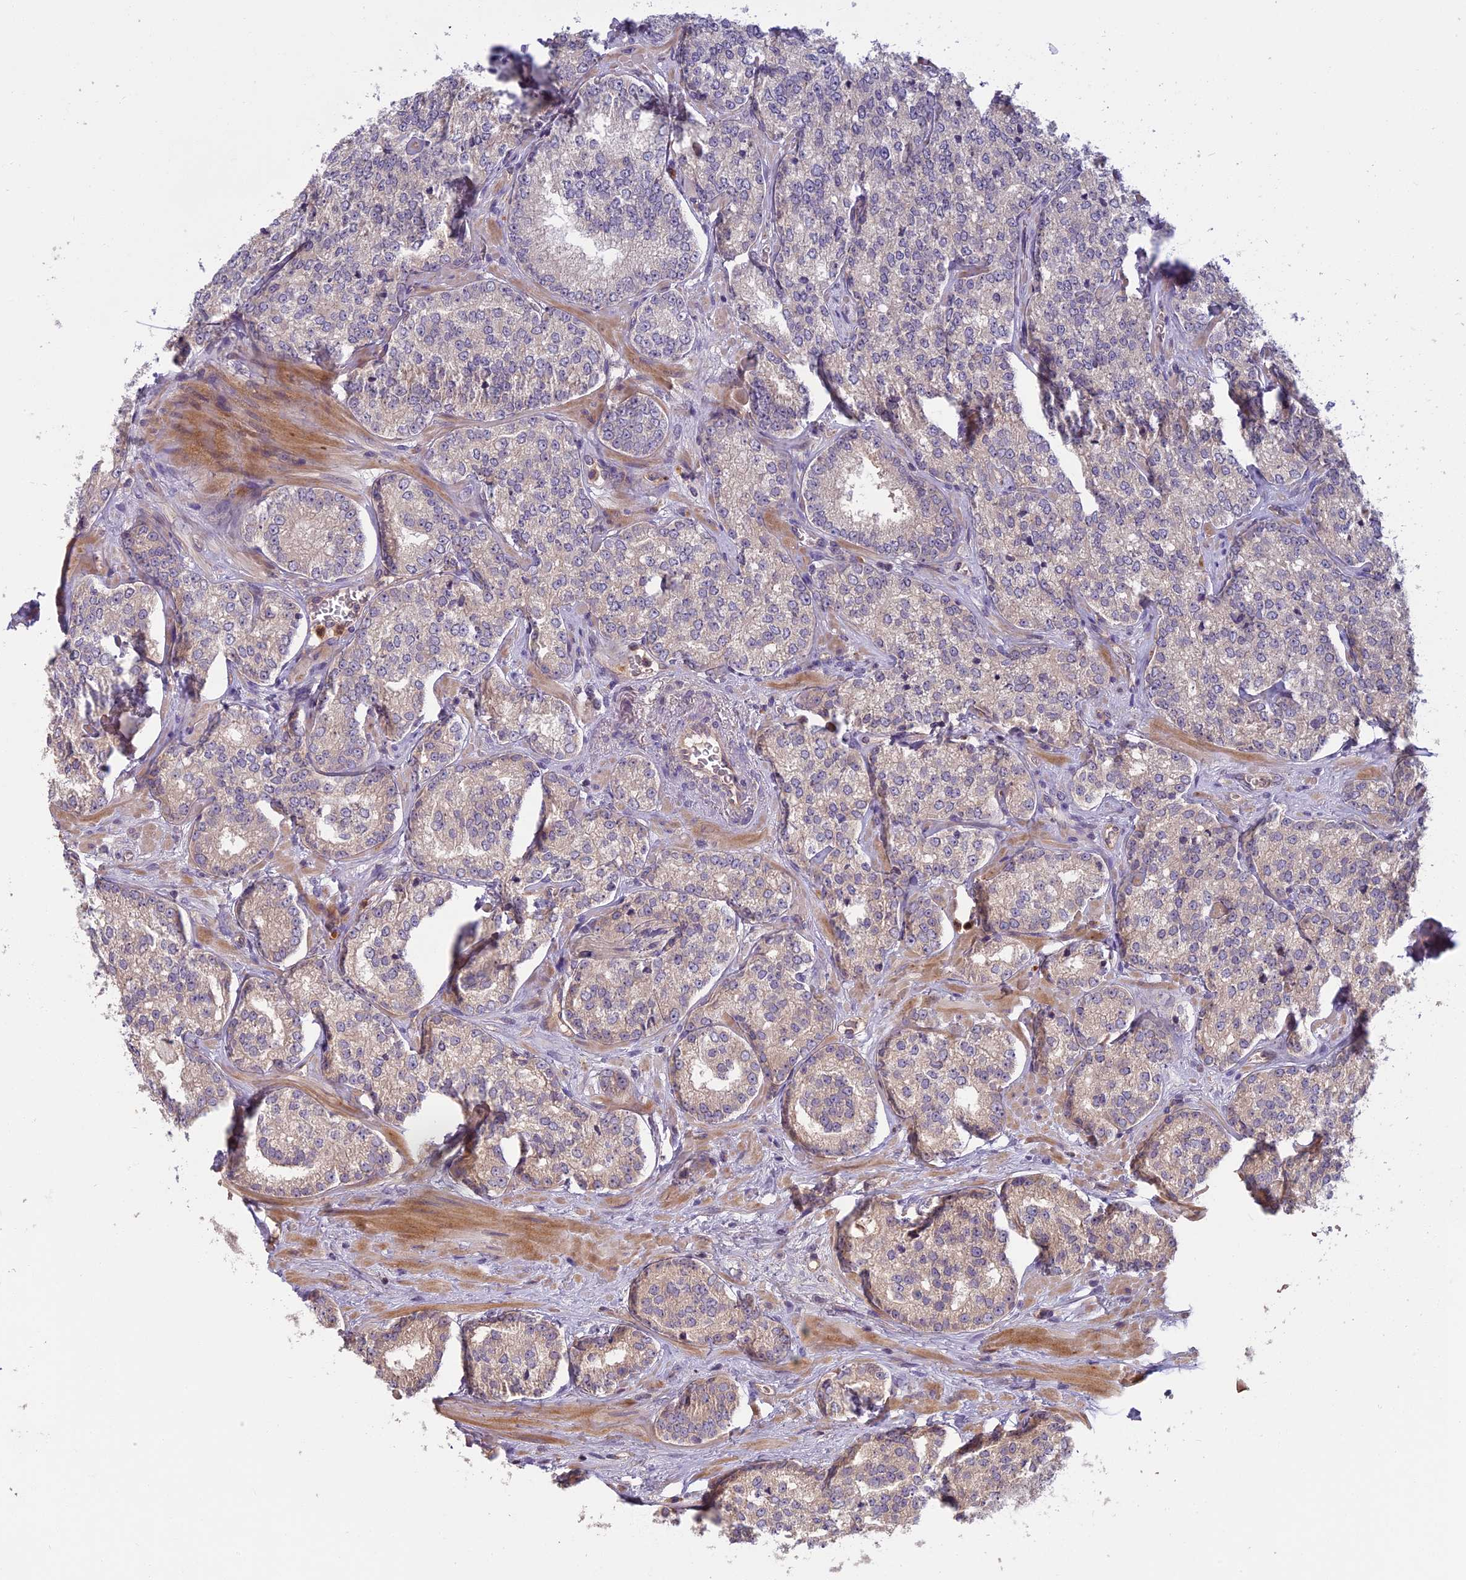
{"staining": {"intensity": "negative", "quantity": "none", "location": "none"}, "tissue": "prostate cancer", "cell_type": "Tumor cells", "image_type": "cancer", "snomed": [{"axis": "morphology", "description": "Normal tissue, NOS"}, {"axis": "morphology", "description": "Adenocarcinoma, High grade"}, {"axis": "topography", "description": "Prostate"}], "caption": "Prostate cancer (adenocarcinoma (high-grade)) was stained to show a protein in brown. There is no significant staining in tumor cells. Nuclei are stained in blue.", "gene": "AP4E1", "patient": {"sex": "male", "age": 83}}